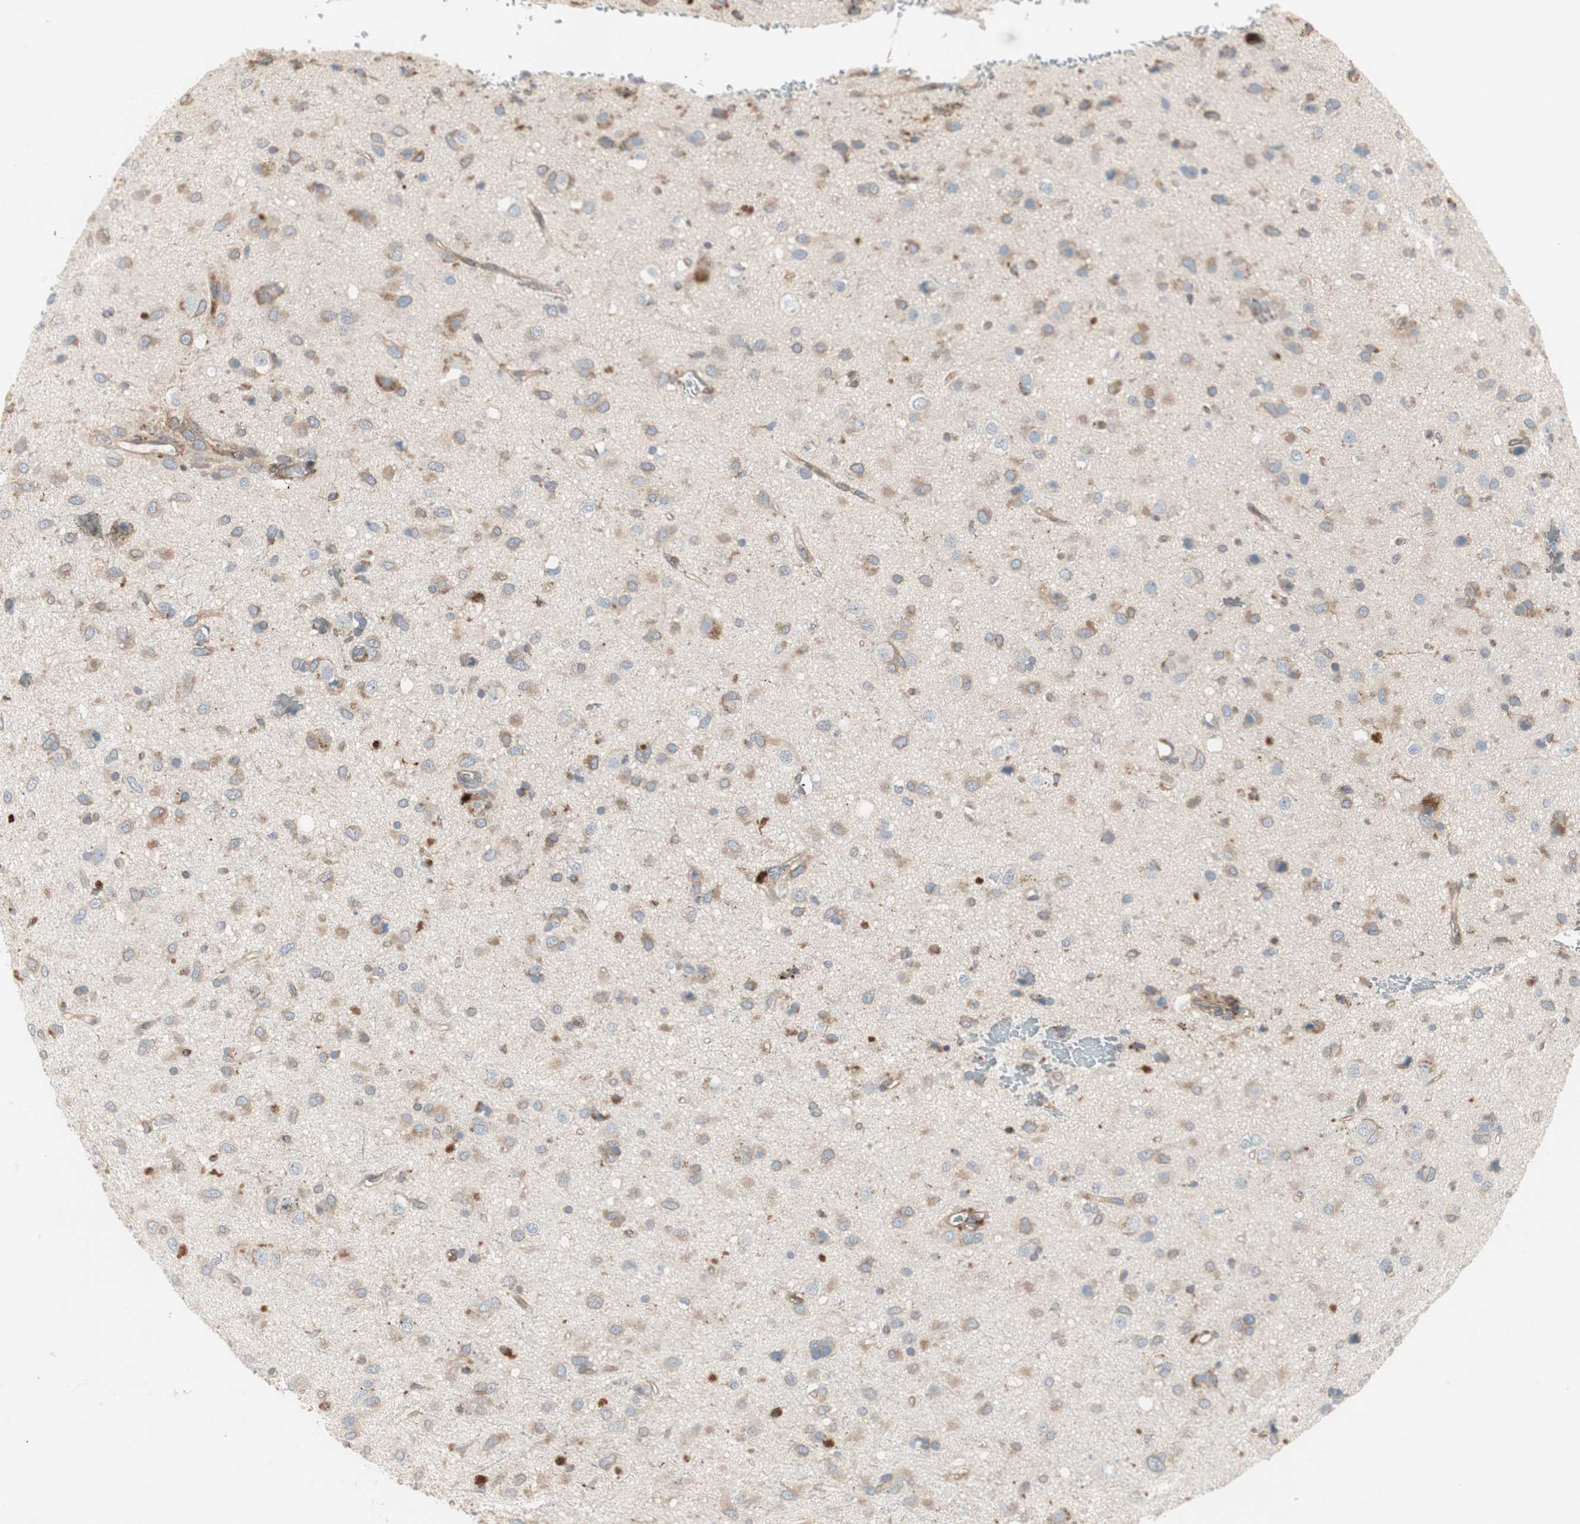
{"staining": {"intensity": "moderate", "quantity": ">75%", "location": "cytoplasmic/membranous"}, "tissue": "glioma", "cell_type": "Tumor cells", "image_type": "cancer", "snomed": [{"axis": "morphology", "description": "Glioma, malignant, Low grade"}, {"axis": "topography", "description": "Brain"}], "caption": "Human malignant glioma (low-grade) stained for a protein (brown) exhibits moderate cytoplasmic/membranous positive positivity in approximately >75% of tumor cells.", "gene": "H6PD", "patient": {"sex": "male", "age": 77}}